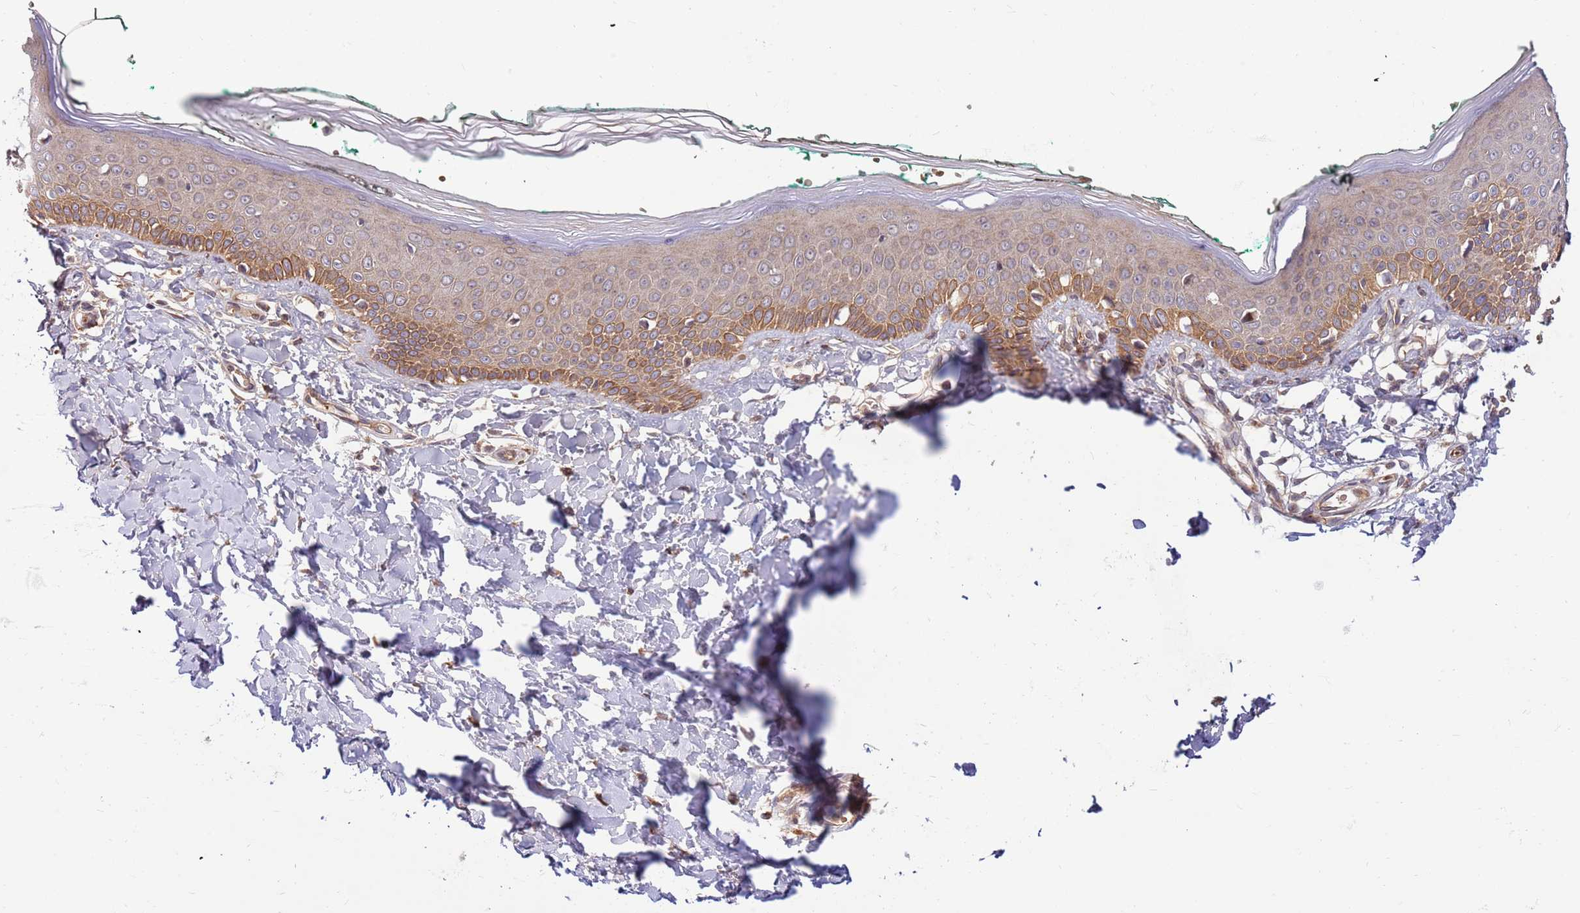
{"staining": {"intensity": "strong", "quantity": ">75%", "location": "cytoplasmic/membranous"}, "tissue": "skin", "cell_type": "Fibroblasts", "image_type": "normal", "snomed": [{"axis": "morphology", "description": "Normal tissue, NOS"}, {"axis": "morphology", "description": "Malignant melanoma, NOS"}, {"axis": "topography", "description": "Skin"}], "caption": "This photomicrograph shows IHC staining of unremarkable human skin, with high strong cytoplasmic/membranous staining in about >75% of fibroblasts.", "gene": "HAUS3", "patient": {"sex": "male", "age": 62}}